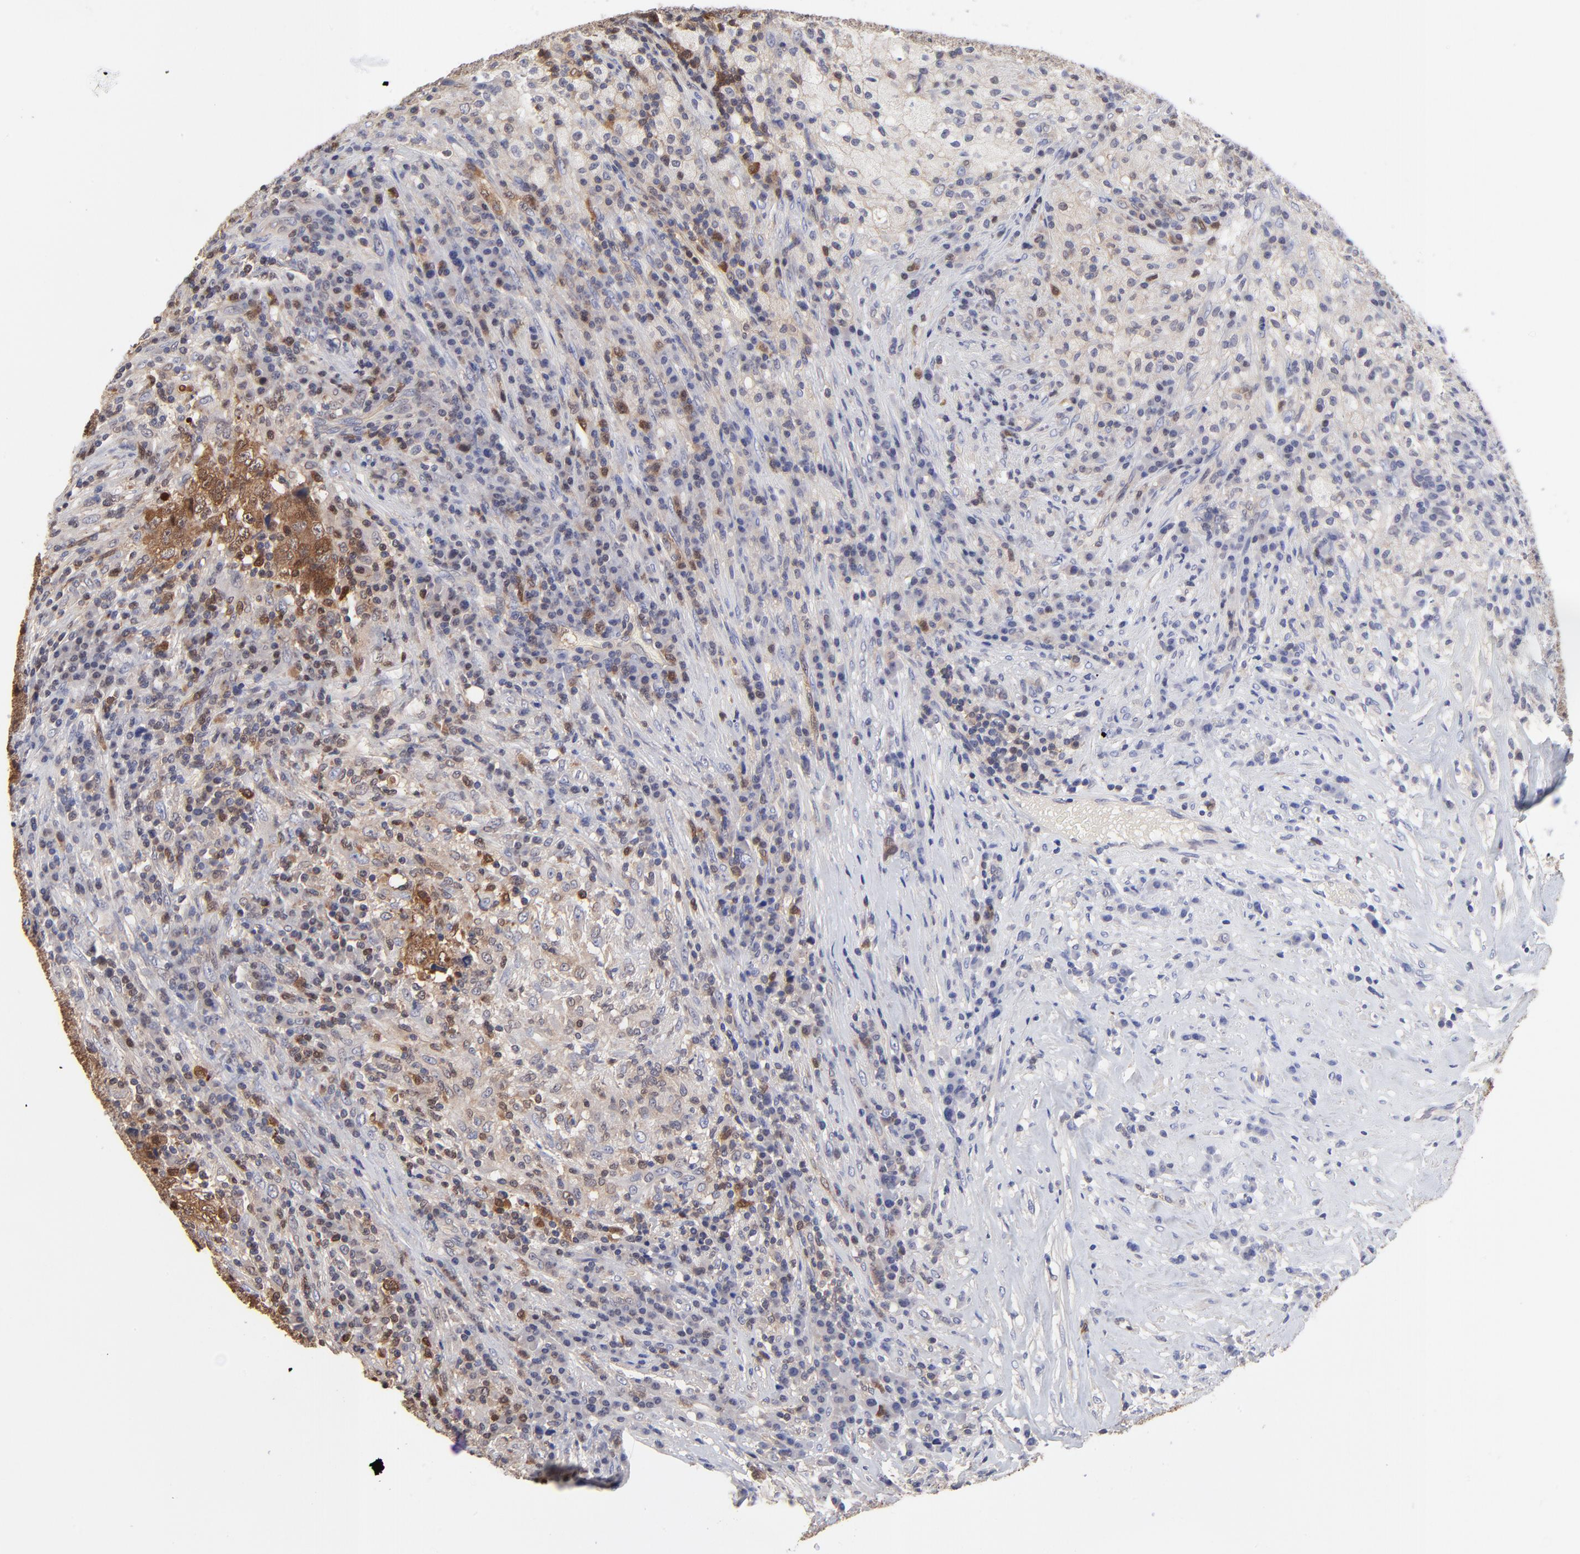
{"staining": {"intensity": "moderate", "quantity": ">75%", "location": "cytoplasmic/membranous,nuclear"}, "tissue": "testis cancer", "cell_type": "Tumor cells", "image_type": "cancer", "snomed": [{"axis": "morphology", "description": "Necrosis, NOS"}, {"axis": "morphology", "description": "Carcinoma, Embryonal, NOS"}, {"axis": "topography", "description": "Testis"}], "caption": "Moderate cytoplasmic/membranous and nuclear protein positivity is identified in approximately >75% of tumor cells in embryonal carcinoma (testis). The protein of interest is stained brown, and the nuclei are stained in blue (DAB IHC with brightfield microscopy, high magnification).", "gene": "DCTPP1", "patient": {"sex": "male", "age": 19}}